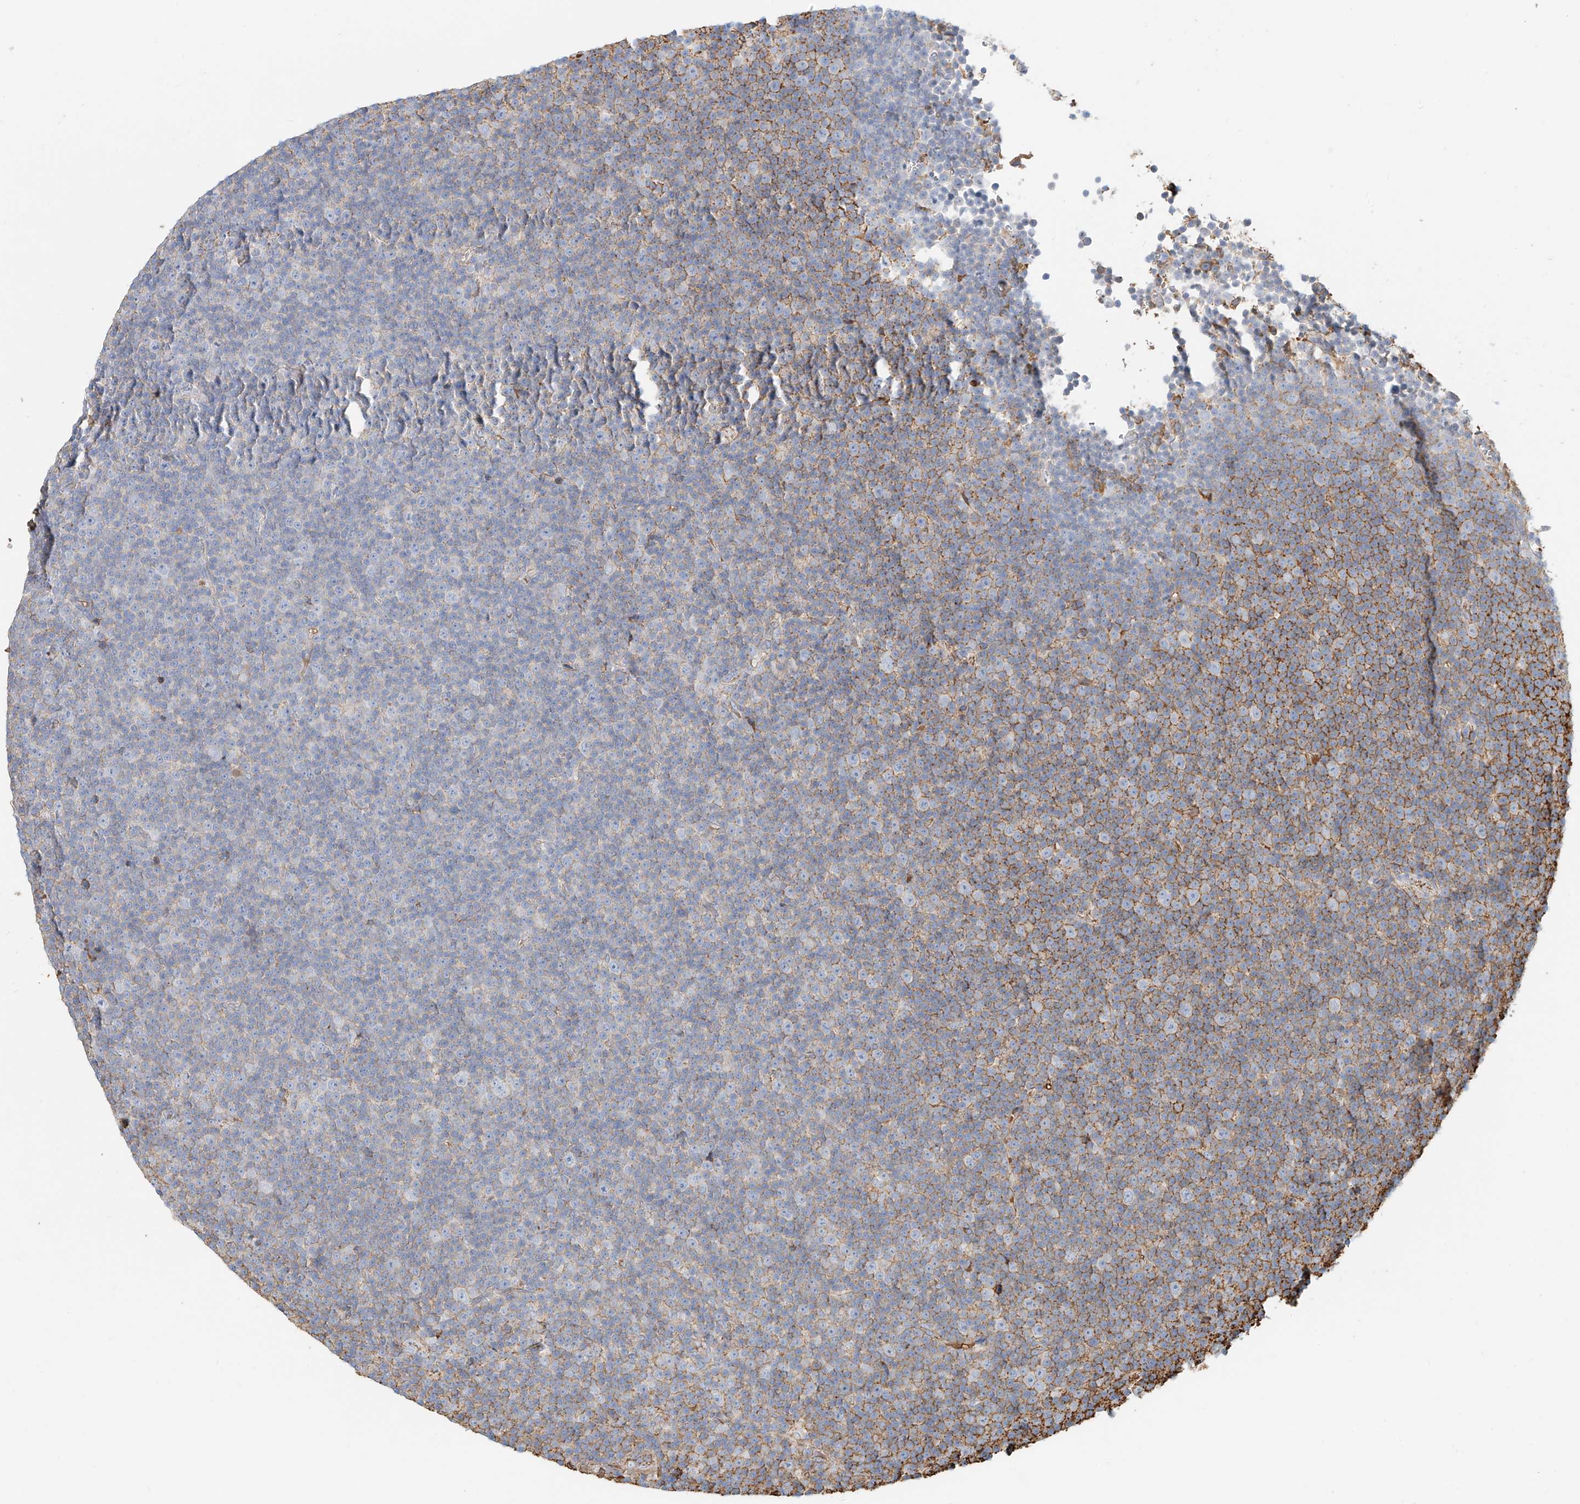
{"staining": {"intensity": "negative", "quantity": "none", "location": "none"}, "tissue": "lymphoma", "cell_type": "Tumor cells", "image_type": "cancer", "snomed": [{"axis": "morphology", "description": "Malignant lymphoma, non-Hodgkin's type, Low grade"}, {"axis": "topography", "description": "Lymph node"}], "caption": "Tumor cells are negative for protein expression in human lymphoma.", "gene": "ZFP30", "patient": {"sex": "female", "age": 67}}